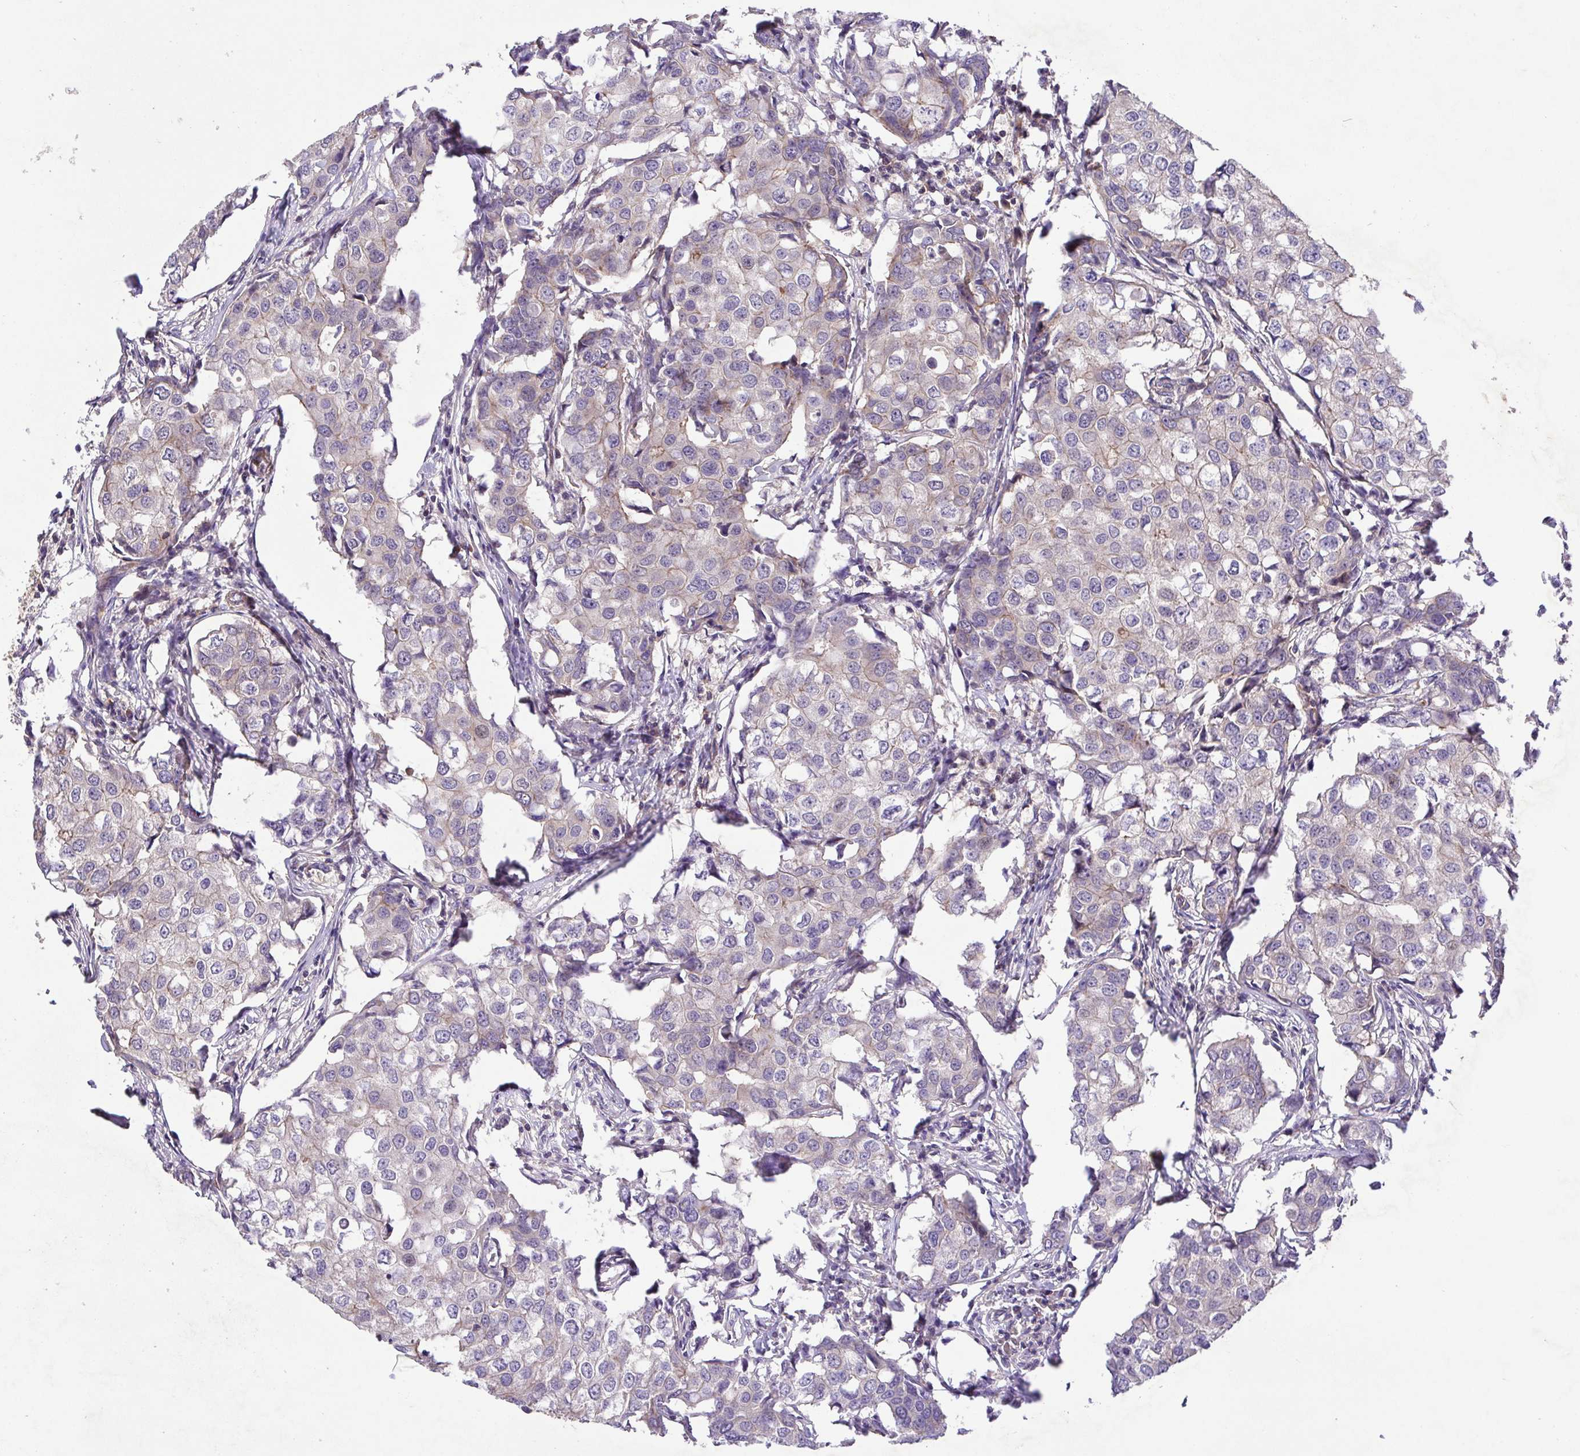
{"staining": {"intensity": "weak", "quantity": "<25%", "location": "cytoplasmic/membranous"}, "tissue": "breast cancer", "cell_type": "Tumor cells", "image_type": "cancer", "snomed": [{"axis": "morphology", "description": "Duct carcinoma"}, {"axis": "topography", "description": "Breast"}], "caption": "Tumor cells are negative for brown protein staining in invasive ductal carcinoma (breast).", "gene": "IDE", "patient": {"sex": "female", "age": 27}}